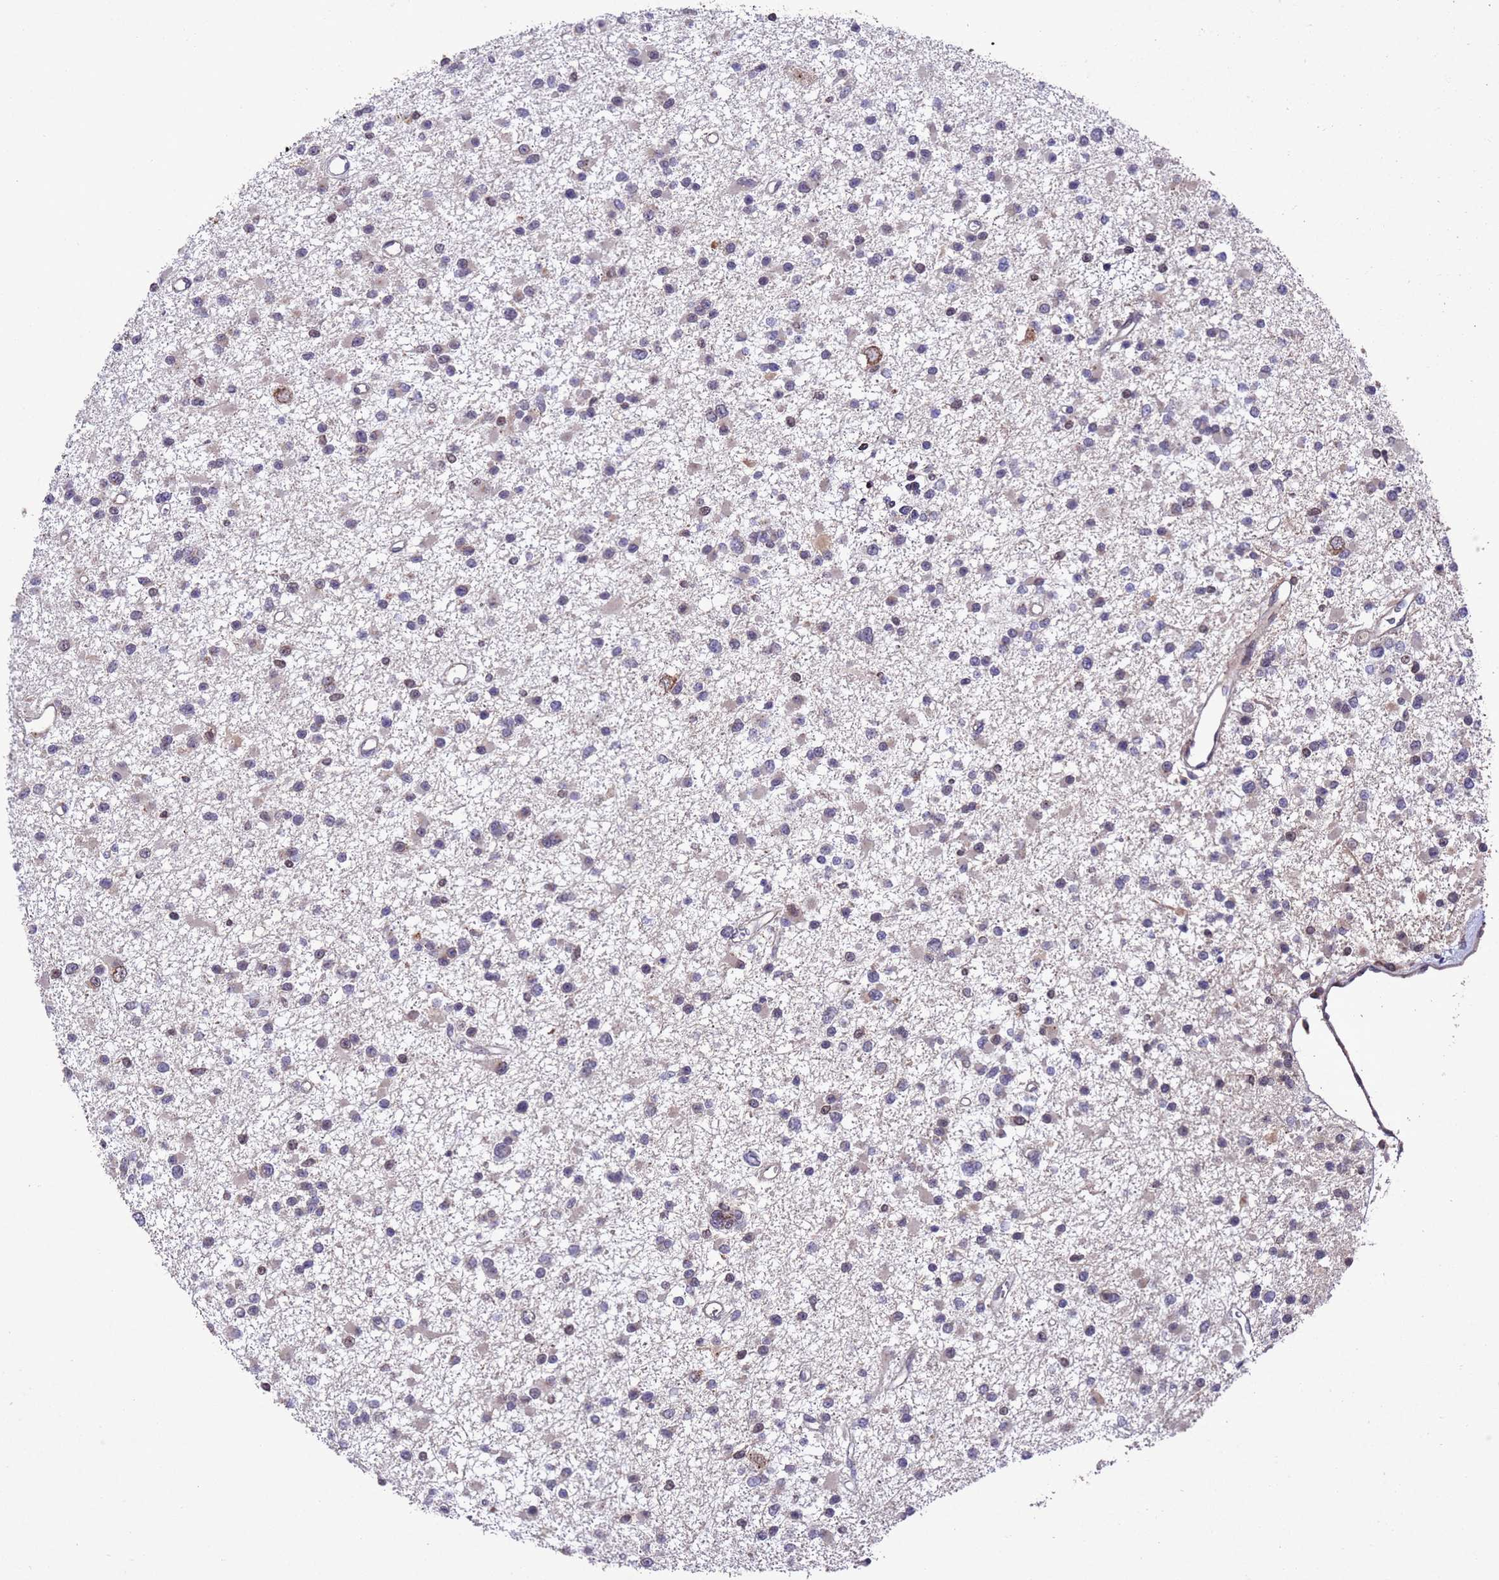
{"staining": {"intensity": "weak", "quantity": "<25%", "location": "nuclear"}, "tissue": "glioma", "cell_type": "Tumor cells", "image_type": "cancer", "snomed": [{"axis": "morphology", "description": "Glioma, malignant, Low grade"}, {"axis": "topography", "description": "Brain"}], "caption": "IHC of human glioma demonstrates no expression in tumor cells.", "gene": "TBK1", "patient": {"sex": "female", "age": 22}}